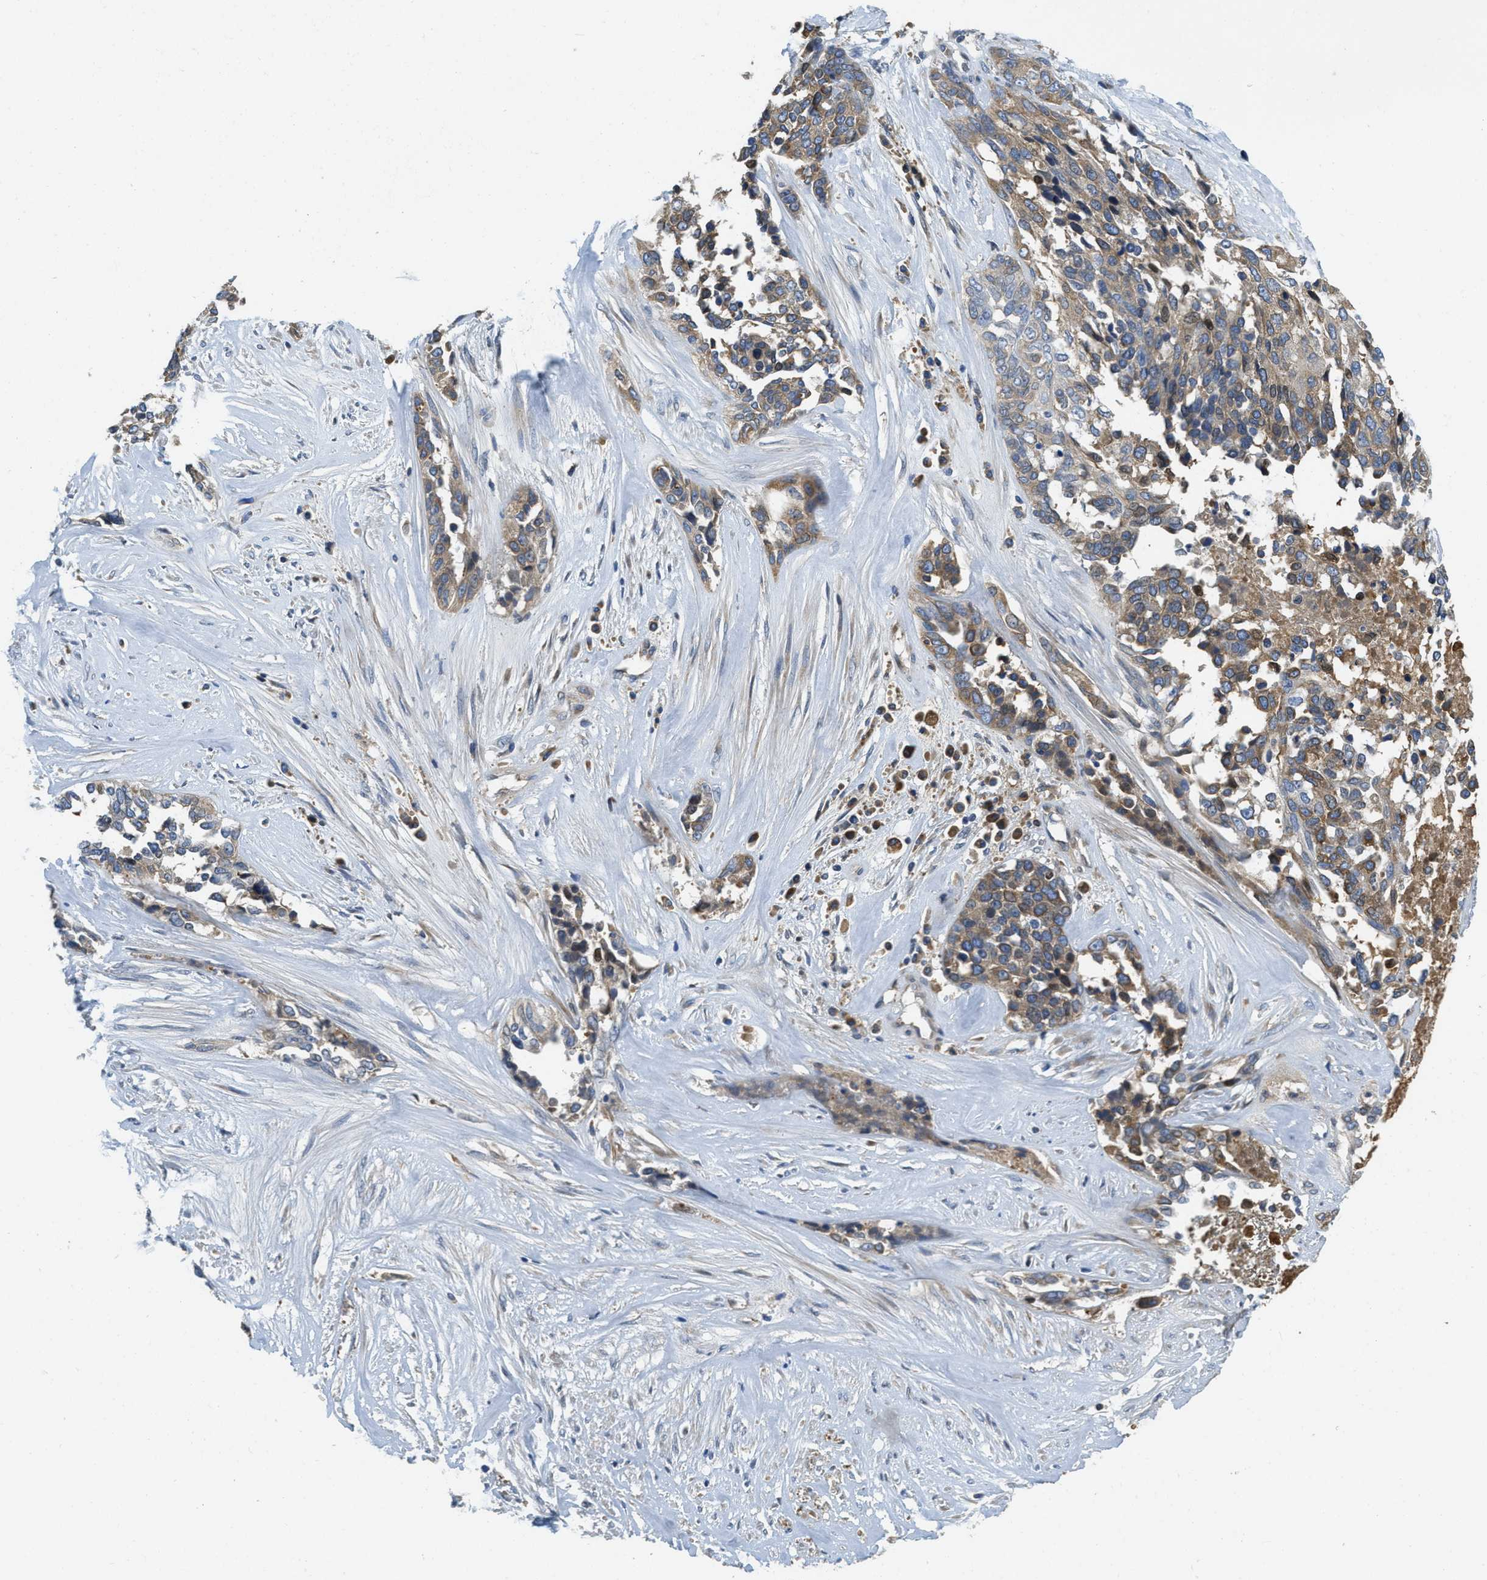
{"staining": {"intensity": "moderate", "quantity": "<25%", "location": "cytoplasmic/membranous"}, "tissue": "ovarian cancer", "cell_type": "Tumor cells", "image_type": "cancer", "snomed": [{"axis": "morphology", "description": "Cystadenocarcinoma, serous, NOS"}, {"axis": "topography", "description": "Ovary"}], "caption": "Ovarian cancer (serous cystadenocarcinoma) stained with a brown dye shows moderate cytoplasmic/membranous positive expression in approximately <25% of tumor cells.", "gene": "MPDU1", "patient": {"sex": "female", "age": 44}}